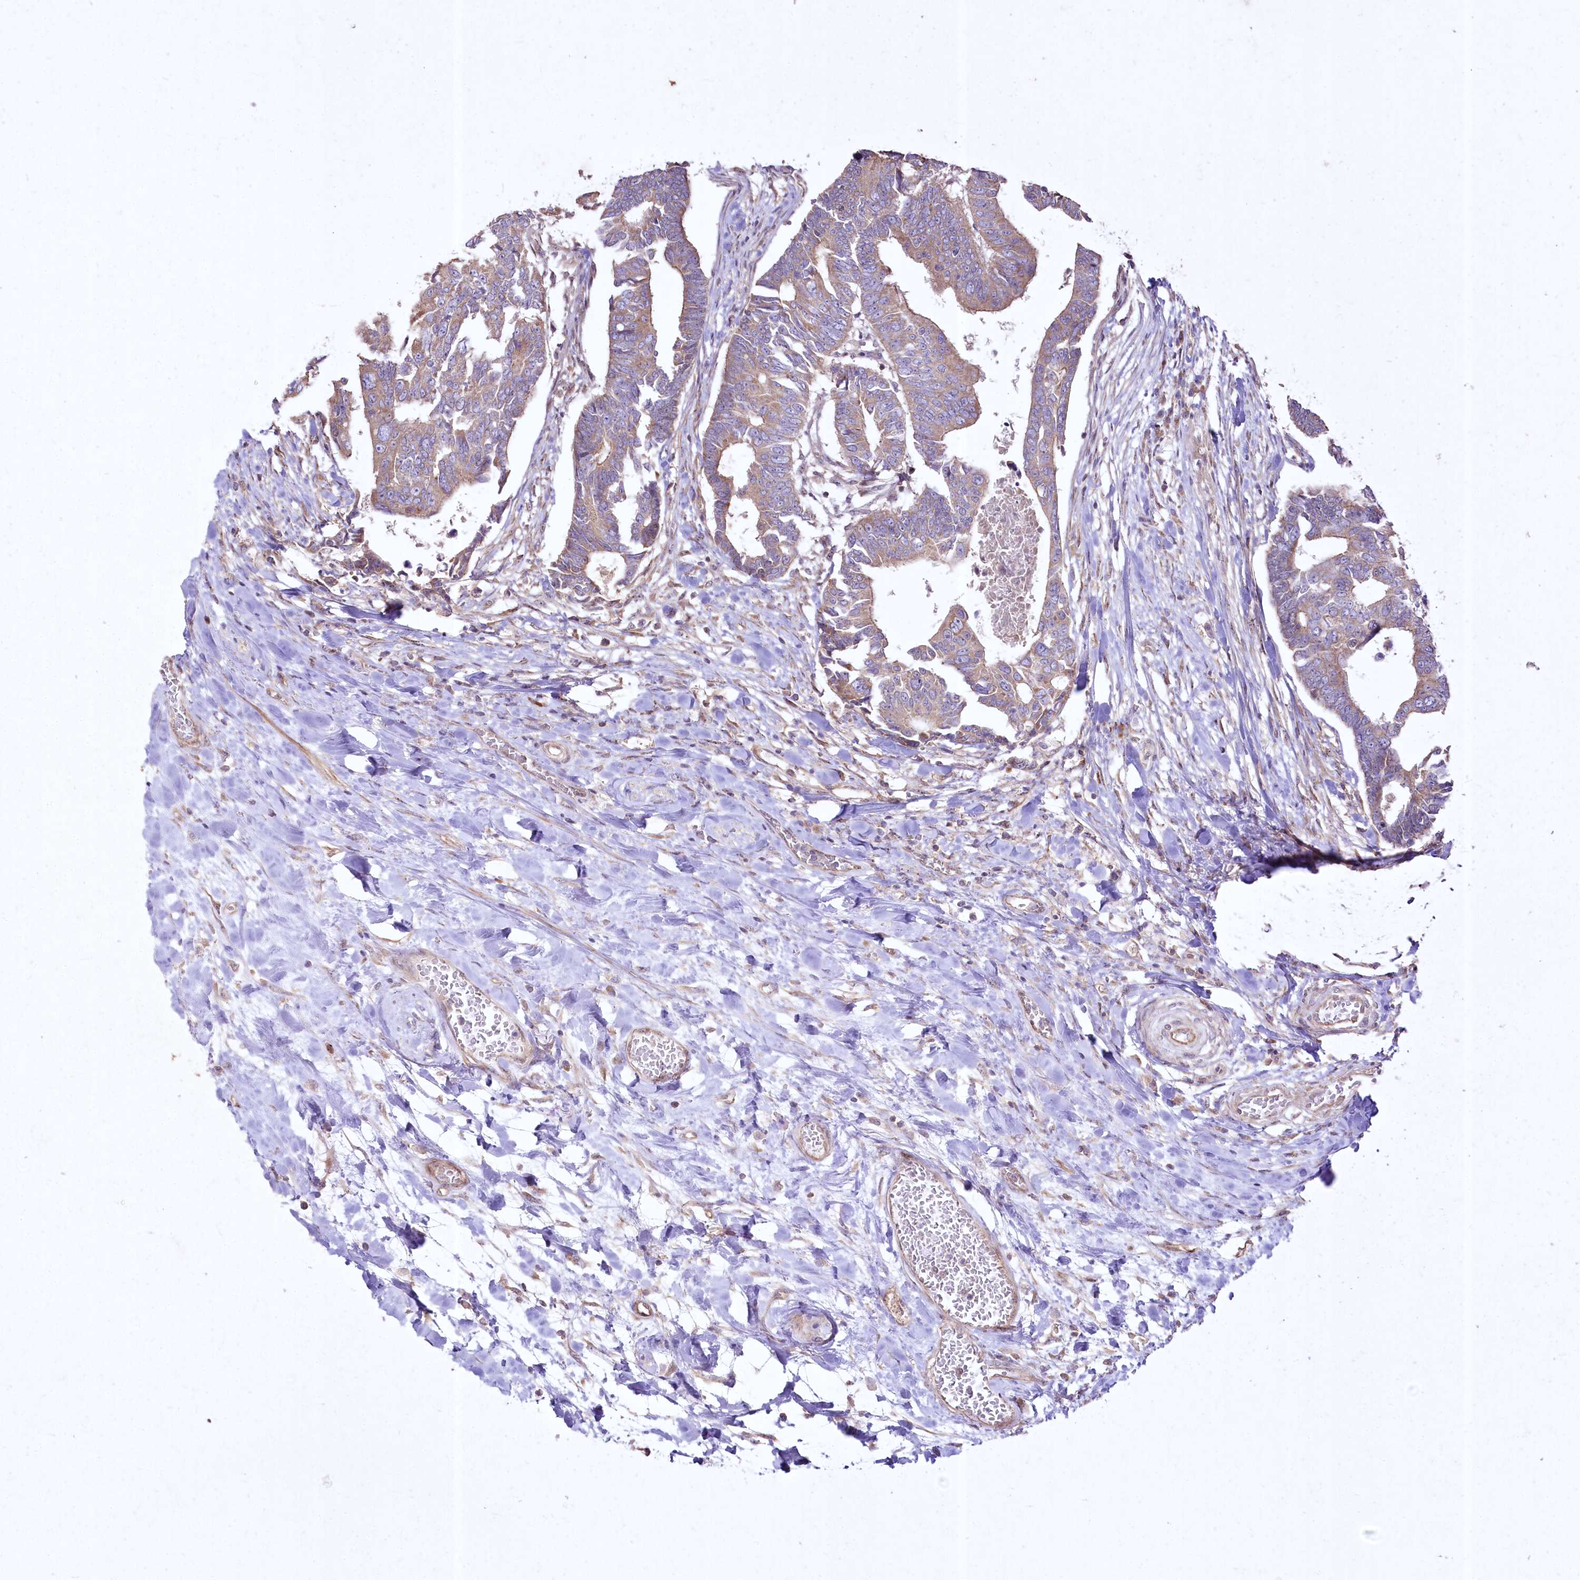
{"staining": {"intensity": "moderate", "quantity": ">75%", "location": "cytoplasmic/membranous"}, "tissue": "colorectal cancer", "cell_type": "Tumor cells", "image_type": "cancer", "snomed": [{"axis": "morphology", "description": "Adenocarcinoma, NOS"}, {"axis": "topography", "description": "Rectum"}], "caption": "Protein staining shows moderate cytoplasmic/membranous expression in approximately >75% of tumor cells in colorectal adenocarcinoma.", "gene": "SH3TC1", "patient": {"sex": "female", "age": 65}}